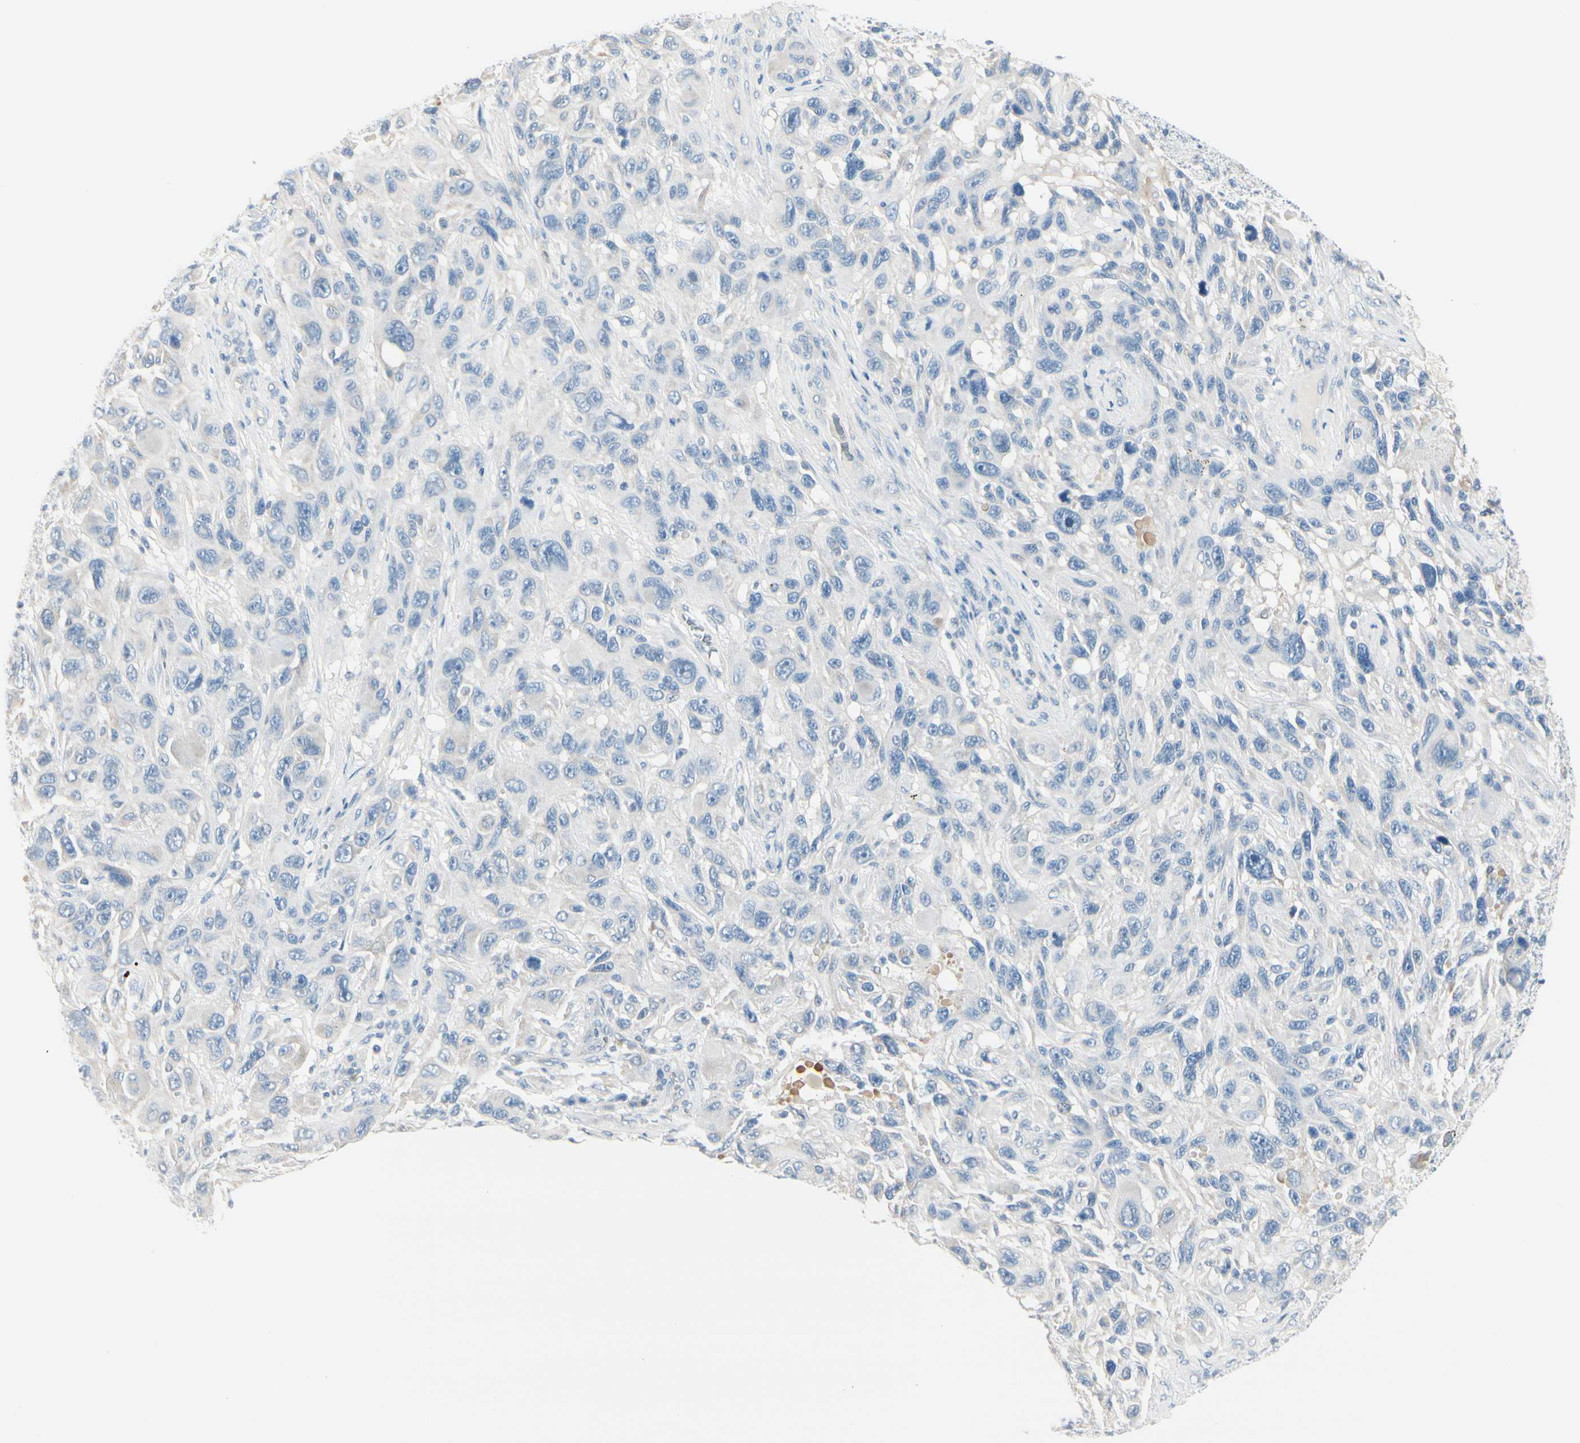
{"staining": {"intensity": "negative", "quantity": "none", "location": "none"}, "tissue": "melanoma", "cell_type": "Tumor cells", "image_type": "cancer", "snomed": [{"axis": "morphology", "description": "Malignant melanoma, NOS"}, {"axis": "topography", "description": "Skin"}], "caption": "There is no significant staining in tumor cells of malignant melanoma. (DAB (3,3'-diaminobenzidine) immunohistochemistry, high magnification).", "gene": "CDHR5", "patient": {"sex": "male", "age": 53}}